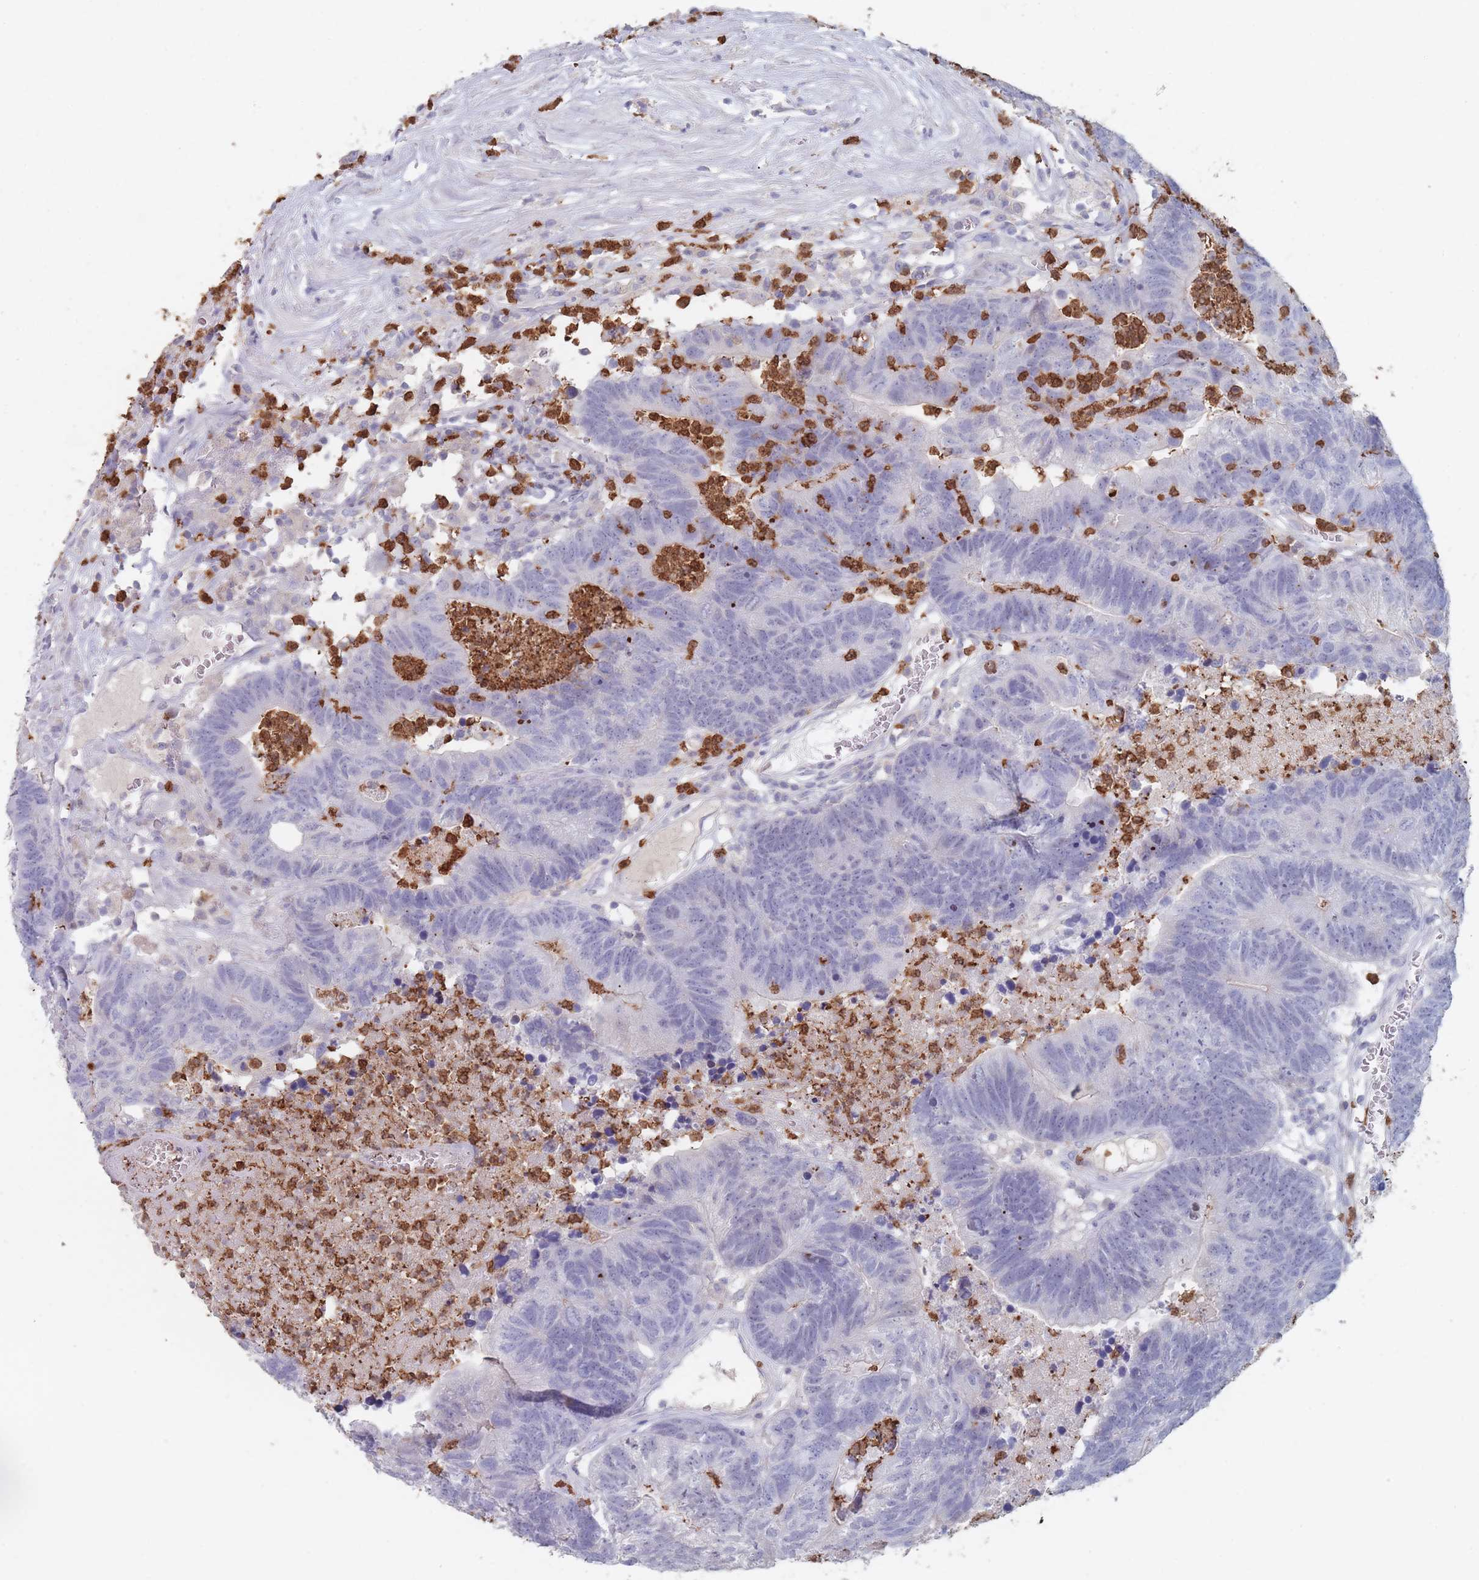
{"staining": {"intensity": "negative", "quantity": "none", "location": "none"}, "tissue": "colorectal cancer", "cell_type": "Tumor cells", "image_type": "cancer", "snomed": [{"axis": "morphology", "description": "Adenocarcinoma, NOS"}, {"axis": "topography", "description": "Colon"}], "caption": "This is an IHC micrograph of human colorectal cancer. There is no positivity in tumor cells.", "gene": "ATP1A3", "patient": {"sex": "female", "age": 48}}